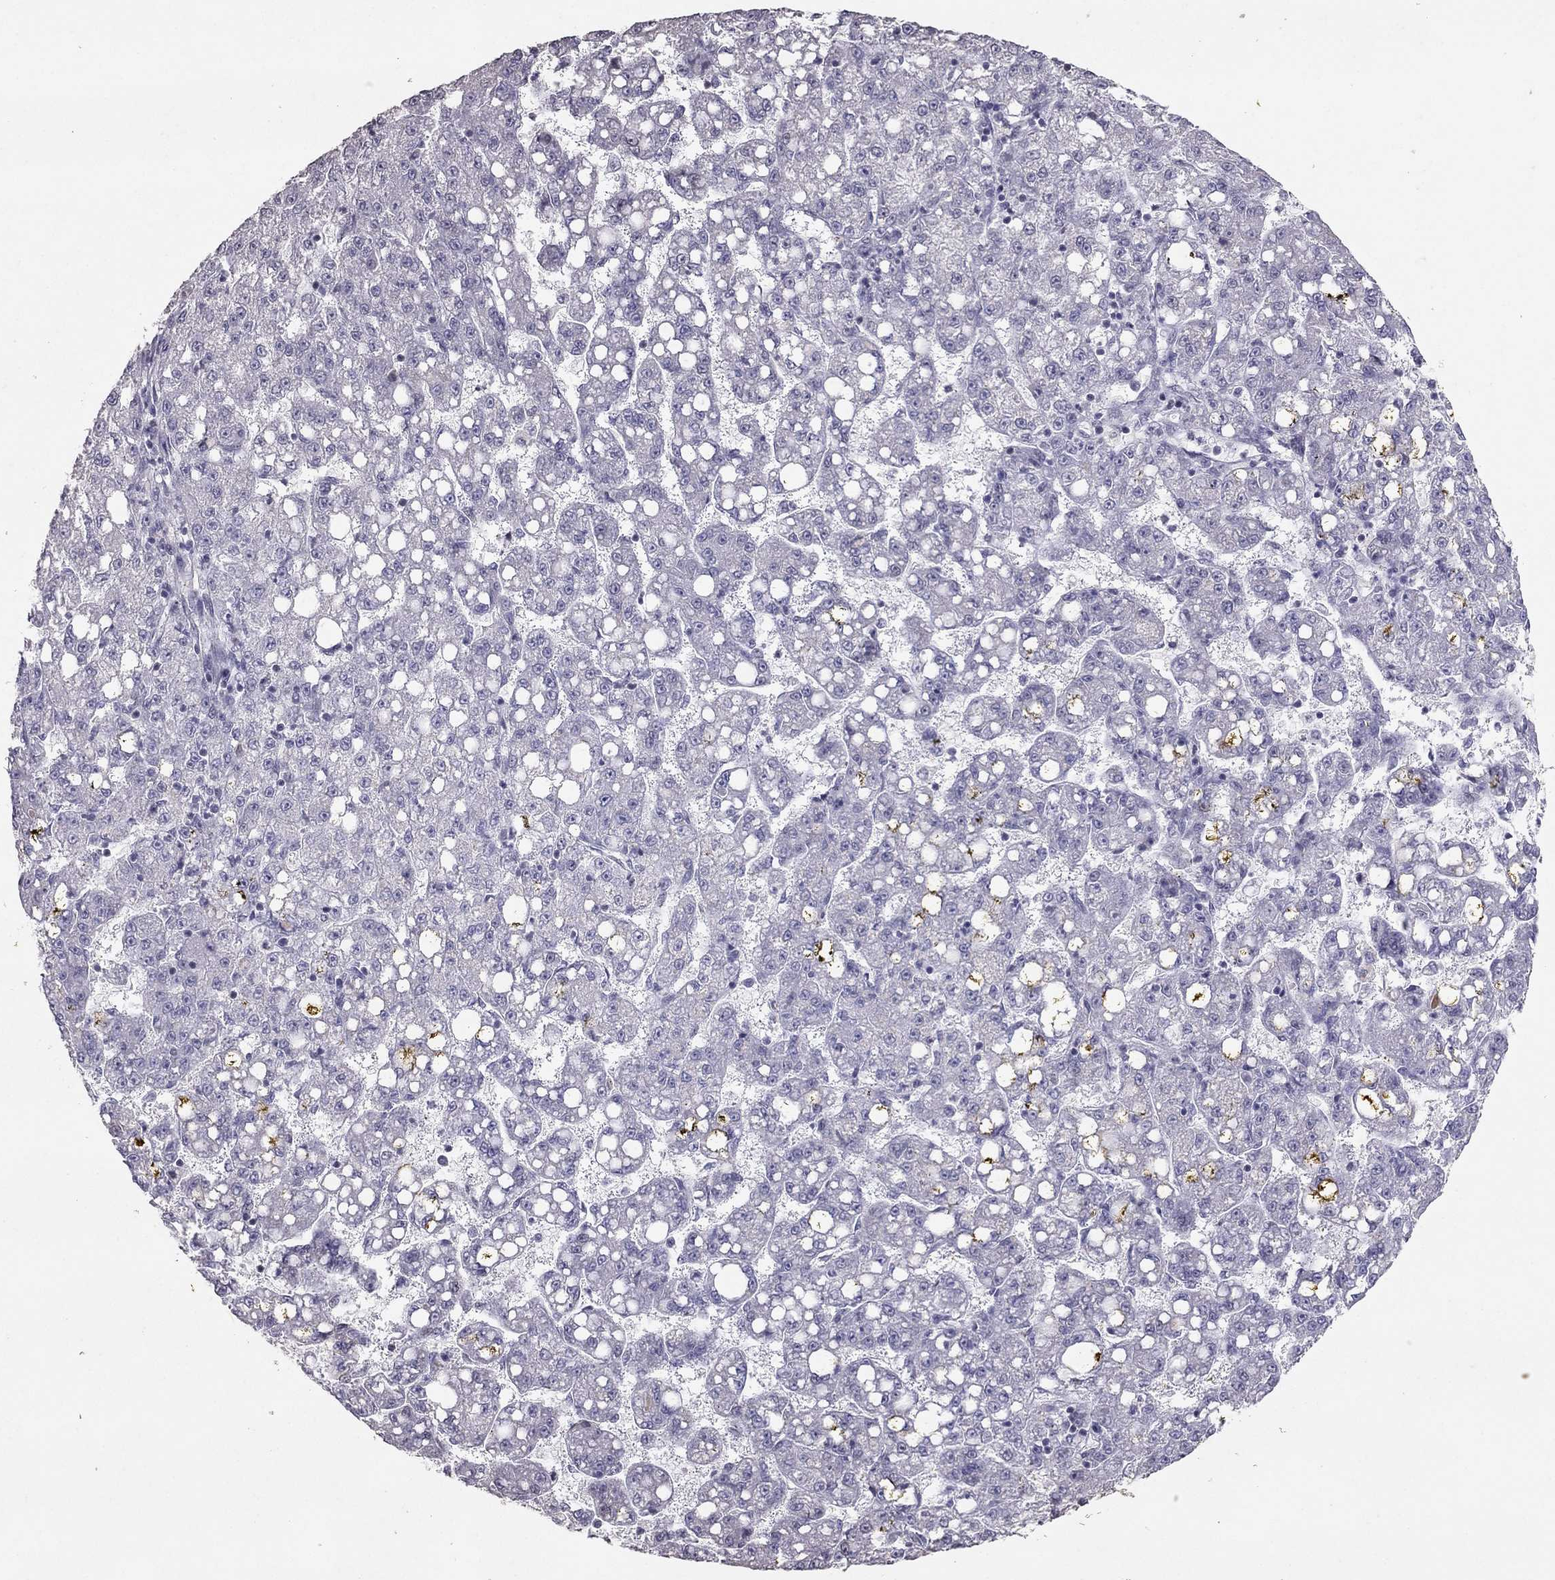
{"staining": {"intensity": "negative", "quantity": "none", "location": "none"}, "tissue": "liver cancer", "cell_type": "Tumor cells", "image_type": "cancer", "snomed": [{"axis": "morphology", "description": "Carcinoma, Hepatocellular, NOS"}, {"axis": "topography", "description": "Liver"}], "caption": "The photomicrograph shows no staining of tumor cells in liver hepatocellular carcinoma.", "gene": "TSHB", "patient": {"sex": "female", "age": 65}}